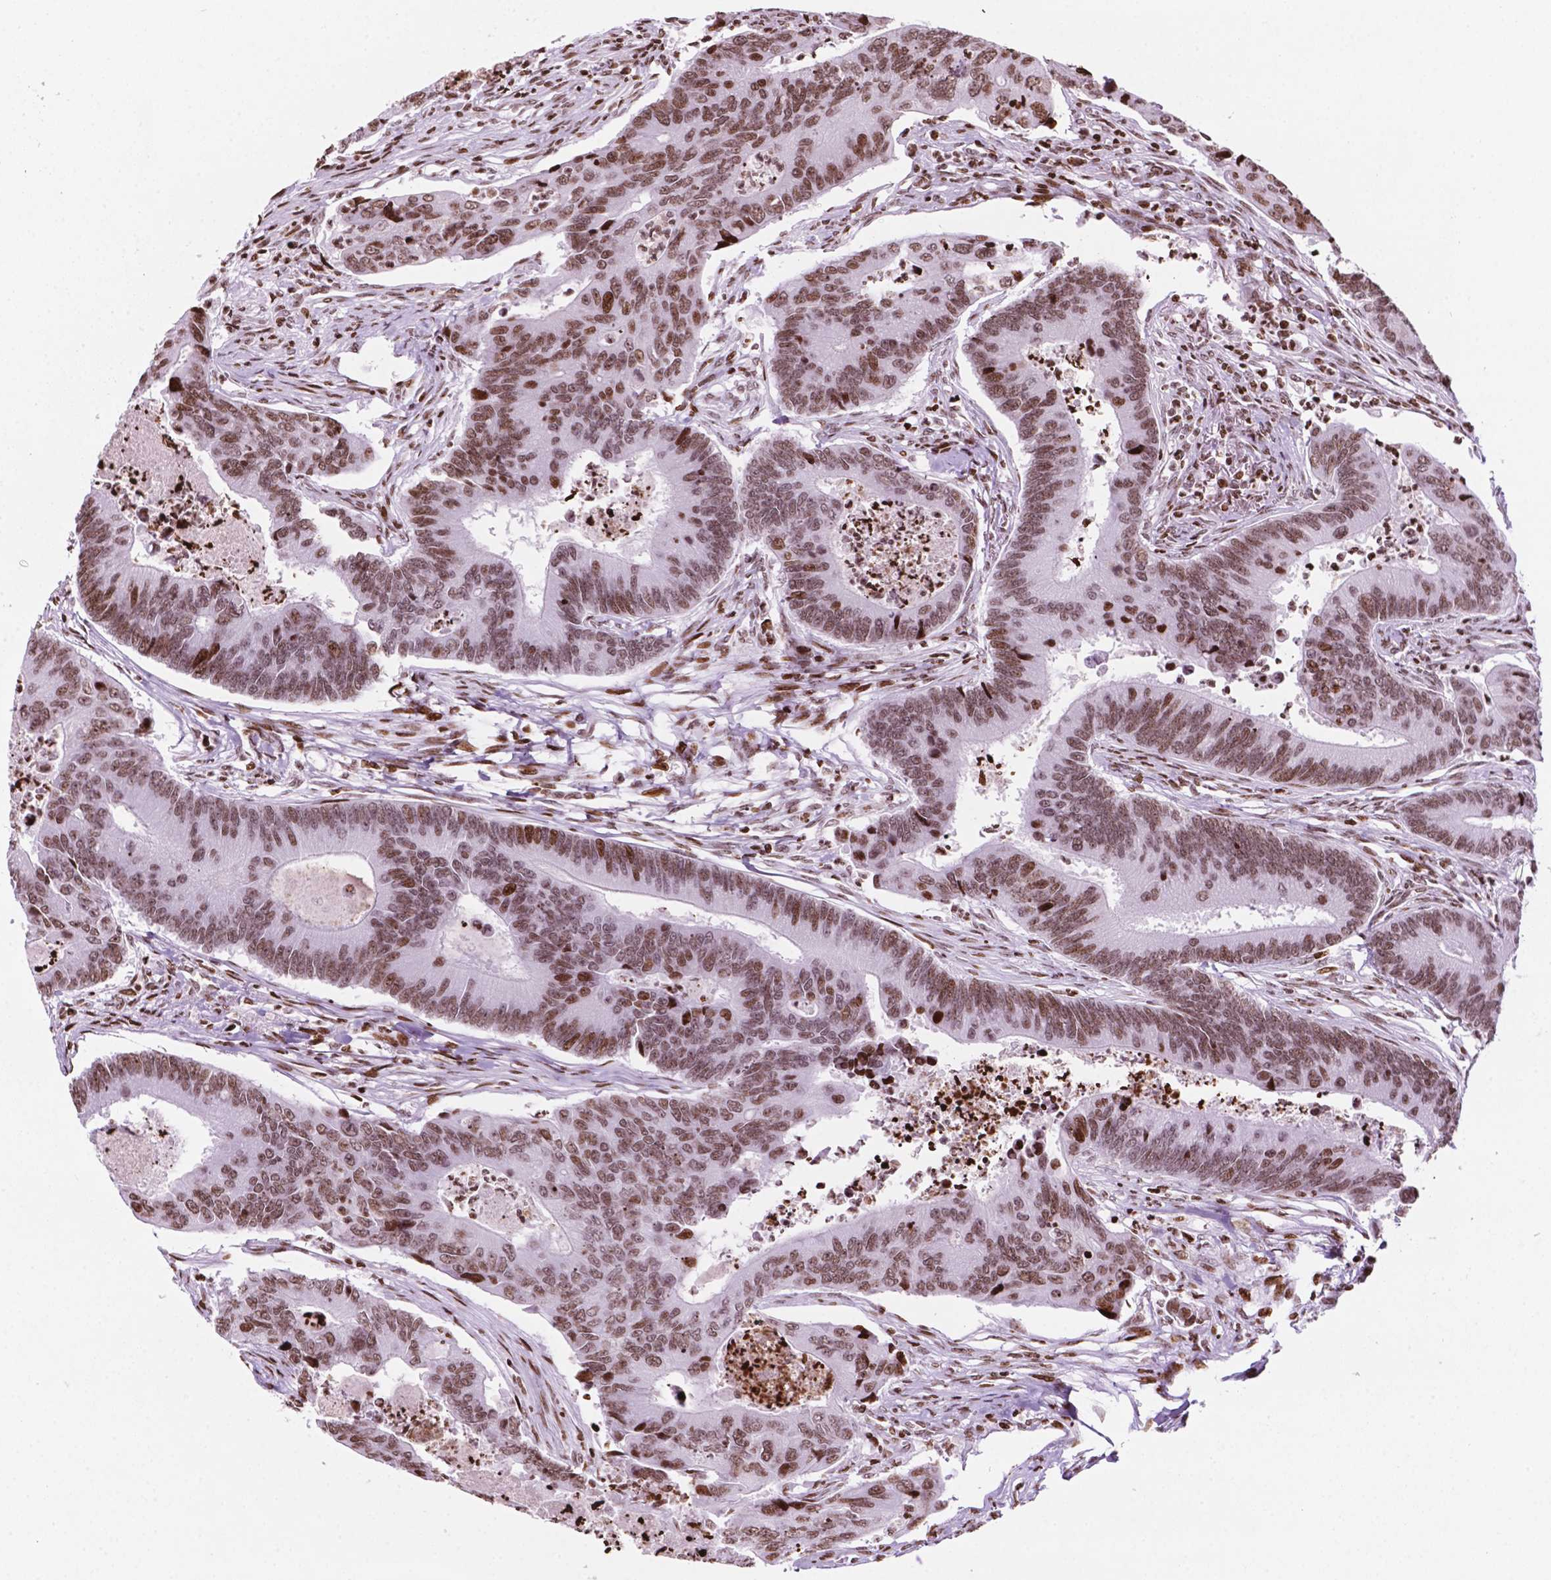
{"staining": {"intensity": "moderate", "quantity": ">75%", "location": "nuclear"}, "tissue": "colorectal cancer", "cell_type": "Tumor cells", "image_type": "cancer", "snomed": [{"axis": "morphology", "description": "Adenocarcinoma, NOS"}, {"axis": "topography", "description": "Colon"}], "caption": "Colorectal cancer (adenocarcinoma) stained with IHC reveals moderate nuclear staining in about >75% of tumor cells.", "gene": "TMEM250", "patient": {"sex": "female", "age": 67}}